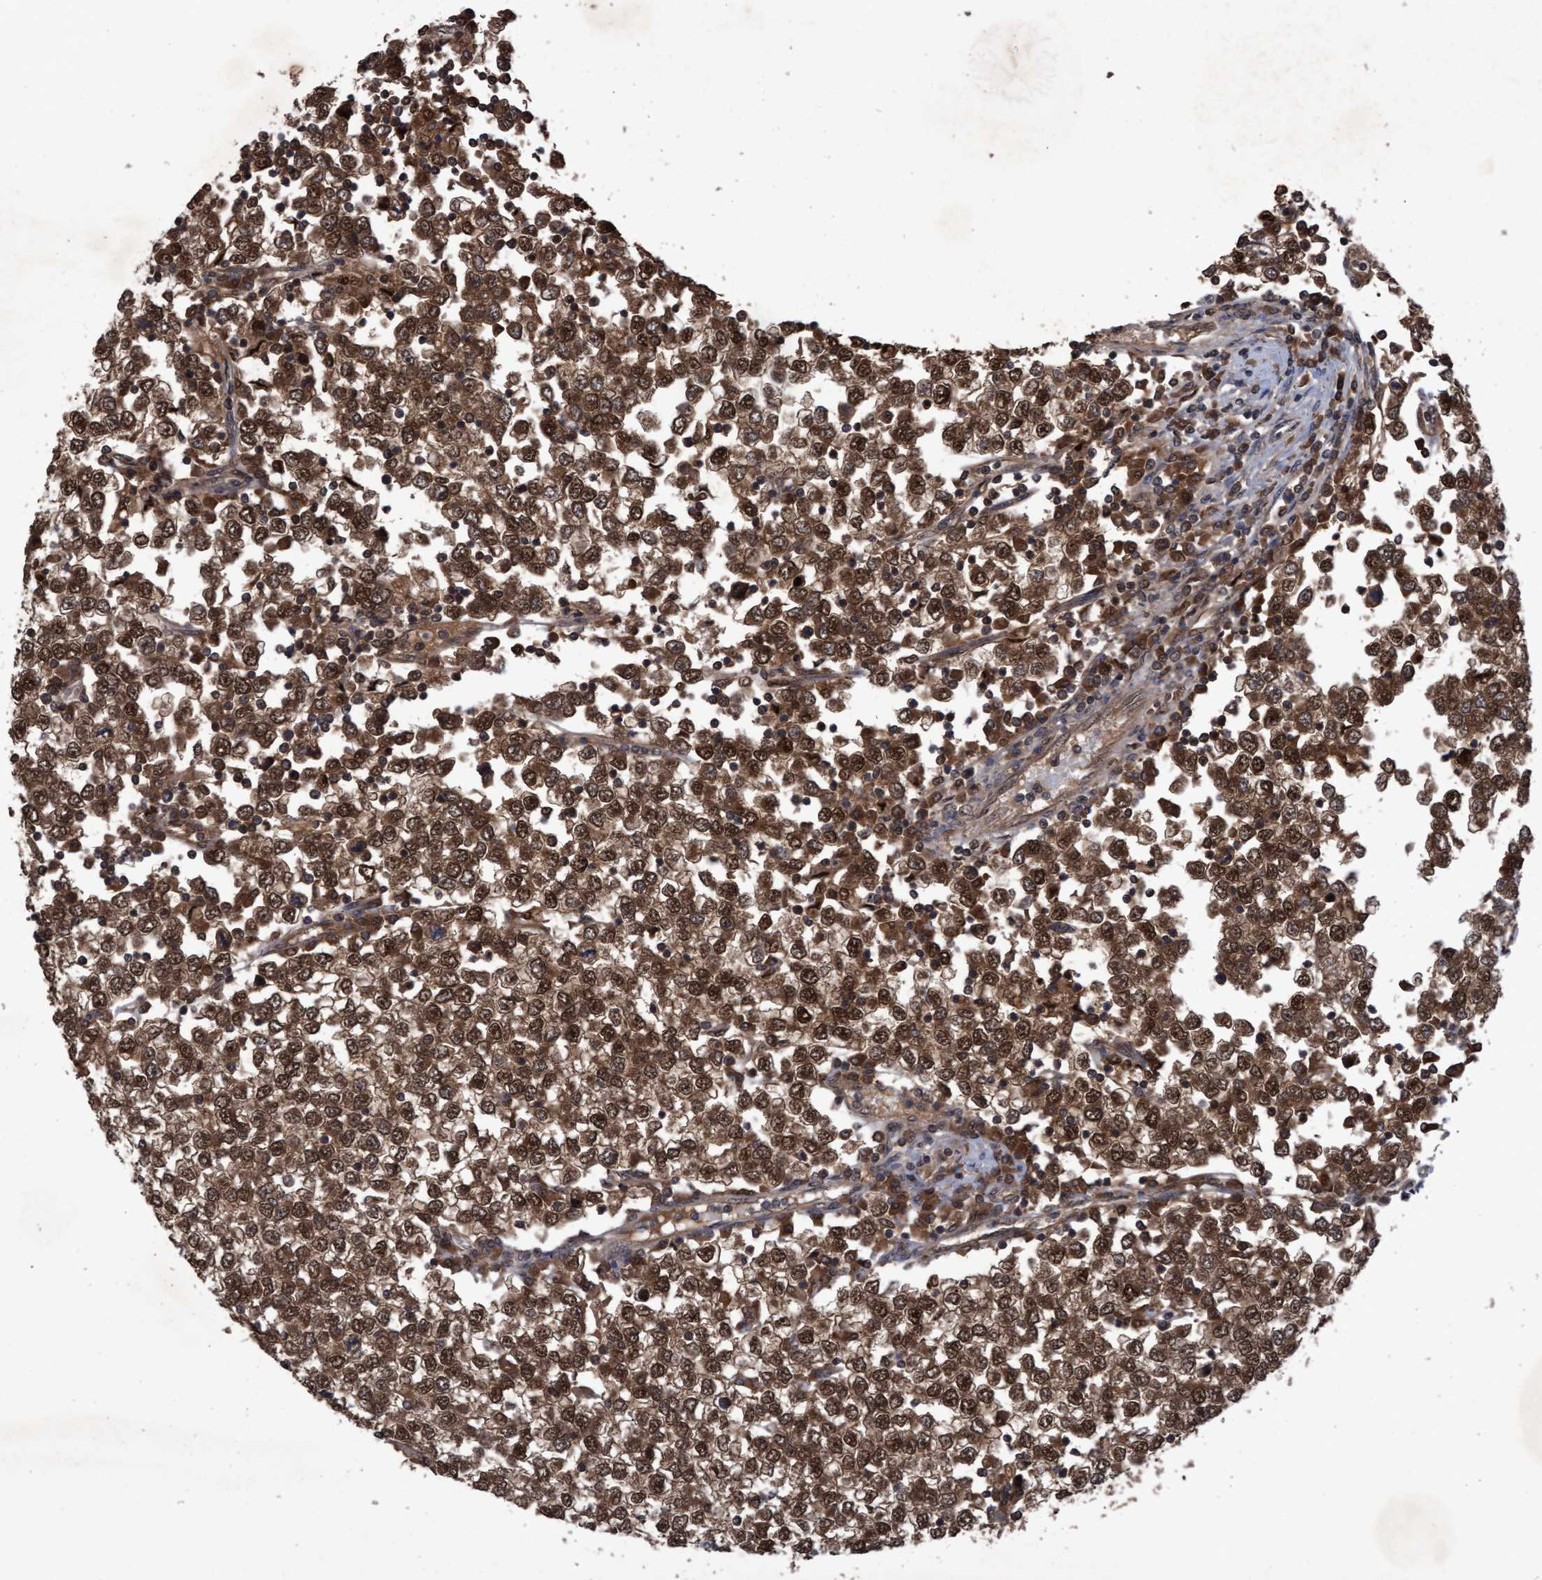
{"staining": {"intensity": "strong", "quantity": ">75%", "location": "cytoplasmic/membranous,nuclear"}, "tissue": "testis cancer", "cell_type": "Tumor cells", "image_type": "cancer", "snomed": [{"axis": "morphology", "description": "Seminoma, NOS"}, {"axis": "topography", "description": "Testis"}], "caption": "Immunohistochemical staining of human testis cancer reveals high levels of strong cytoplasmic/membranous and nuclear protein expression in about >75% of tumor cells.", "gene": "PSMB6", "patient": {"sex": "male", "age": 65}}